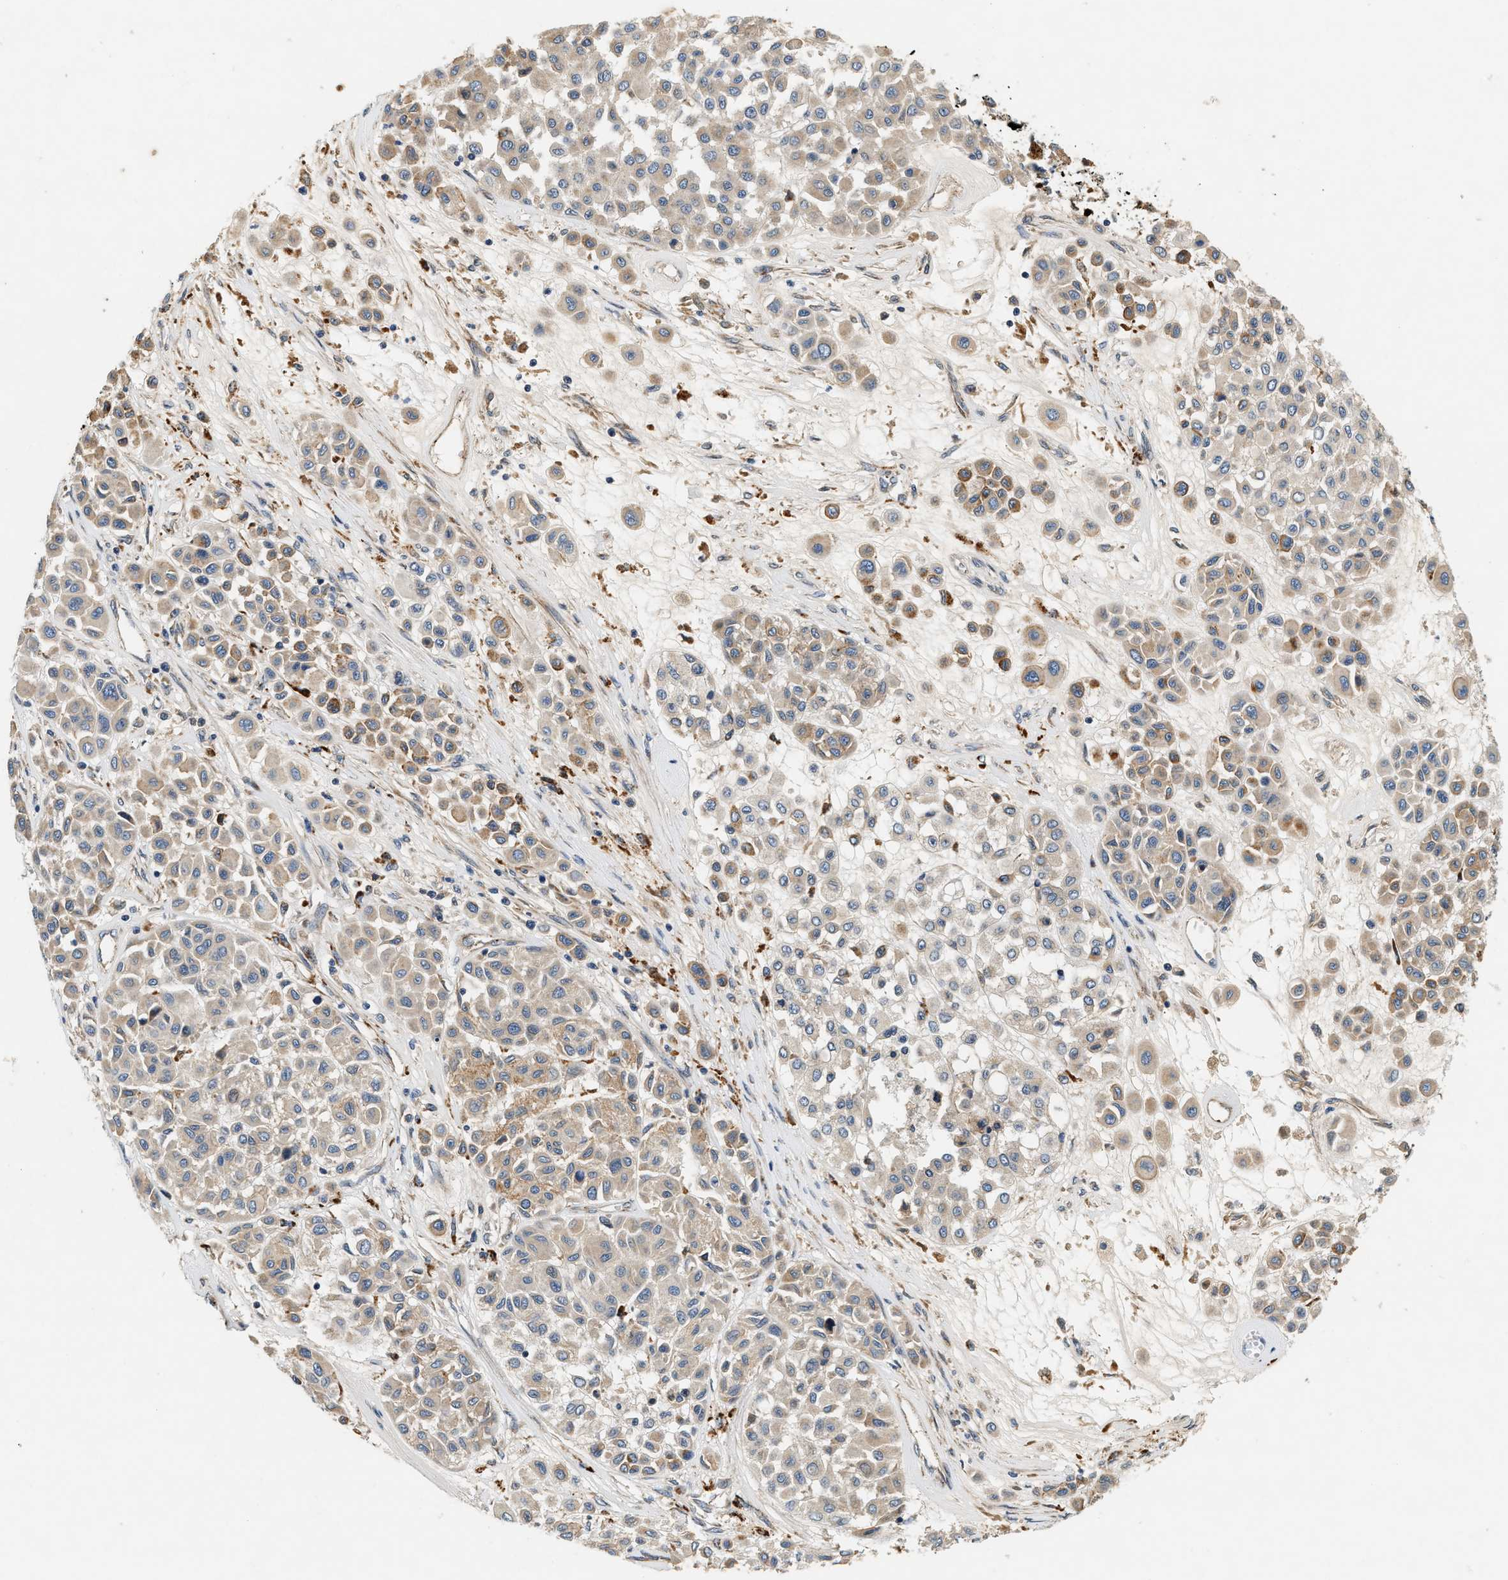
{"staining": {"intensity": "moderate", "quantity": ">75%", "location": "cytoplasmic/membranous"}, "tissue": "melanoma", "cell_type": "Tumor cells", "image_type": "cancer", "snomed": [{"axis": "morphology", "description": "Malignant melanoma, Metastatic site"}, {"axis": "topography", "description": "Soft tissue"}], "caption": "Immunohistochemical staining of human melanoma exhibits moderate cytoplasmic/membranous protein expression in about >75% of tumor cells.", "gene": "DUSP10", "patient": {"sex": "male", "age": 41}}